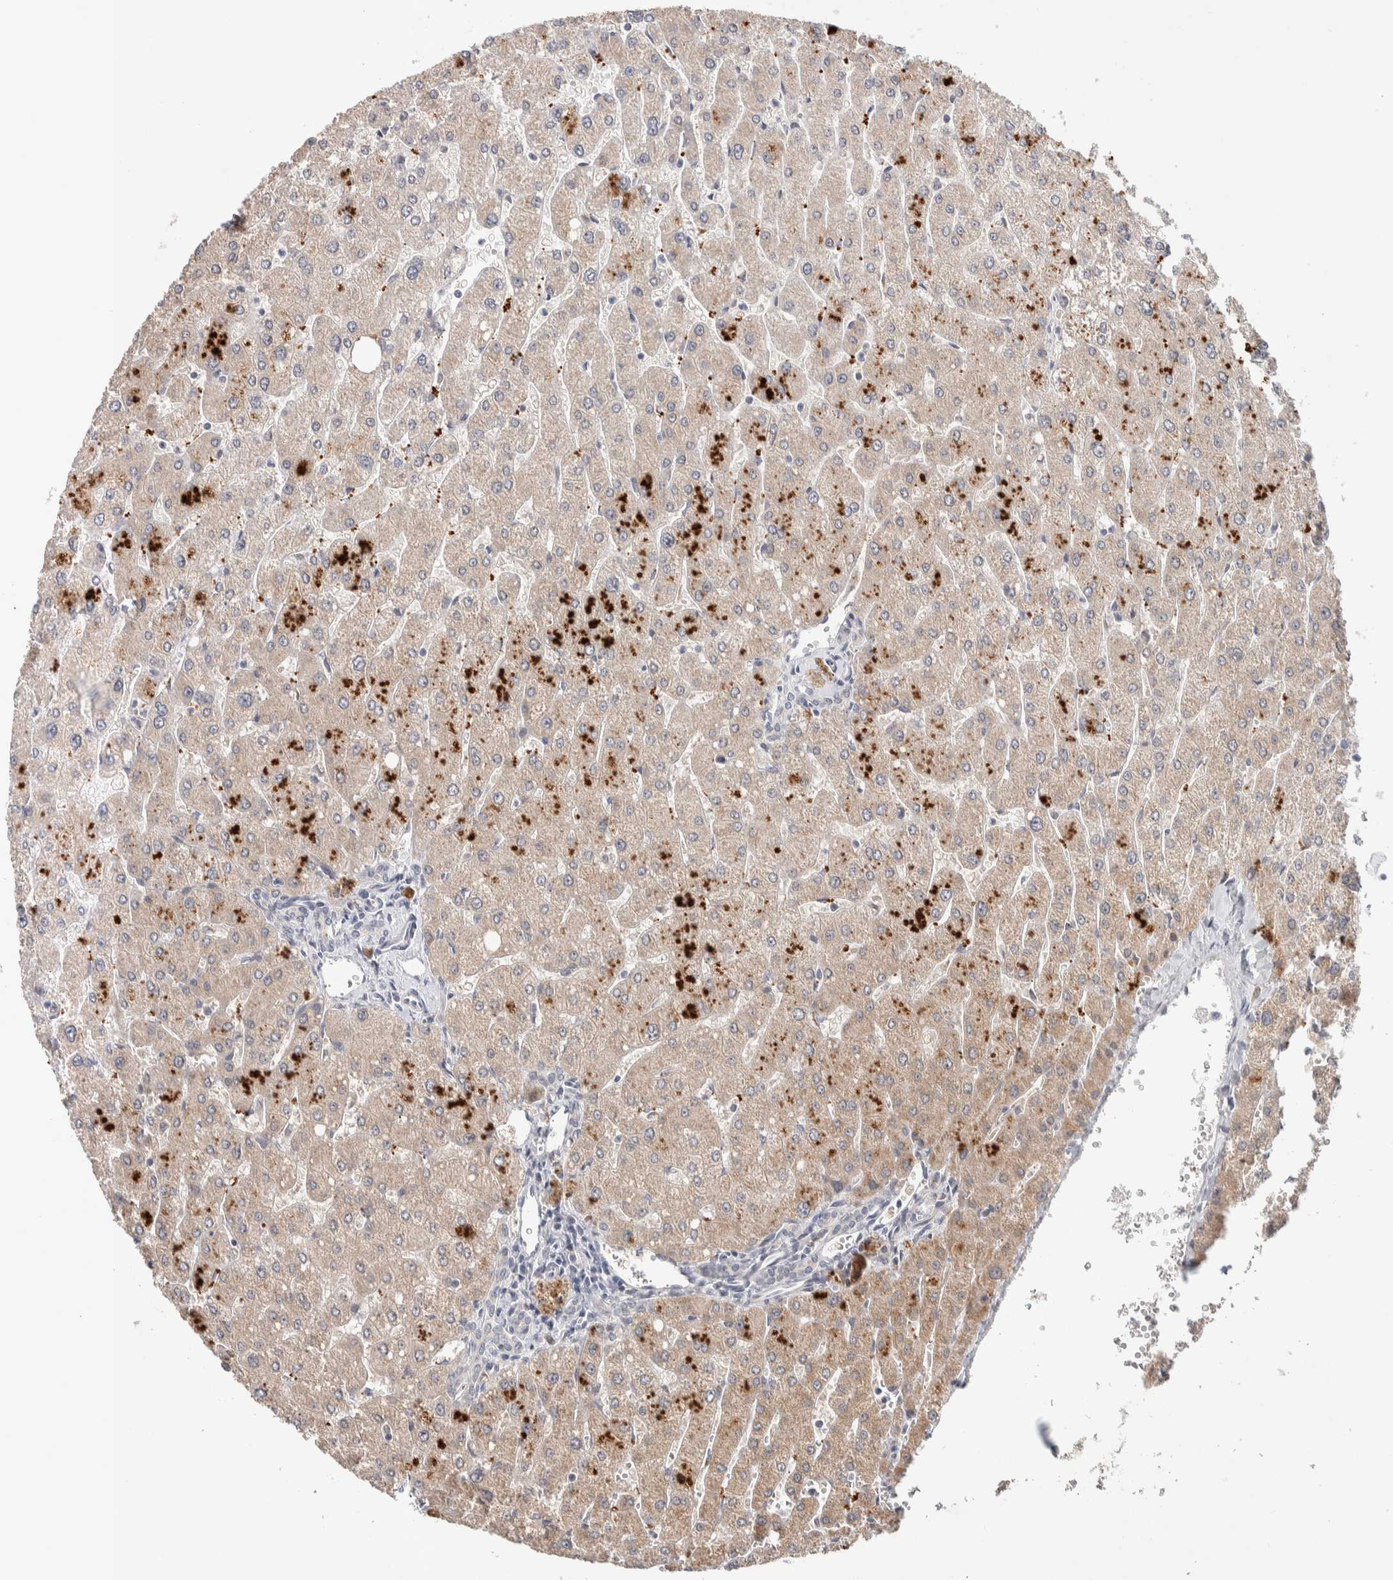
{"staining": {"intensity": "negative", "quantity": "none", "location": "none"}, "tissue": "liver", "cell_type": "Cholangiocytes", "image_type": "normal", "snomed": [{"axis": "morphology", "description": "Normal tissue, NOS"}, {"axis": "topography", "description": "Liver"}], "caption": "Immunohistochemistry (IHC) of benign liver reveals no positivity in cholangiocytes.", "gene": "CRAT", "patient": {"sex": "male", "age": 55}}